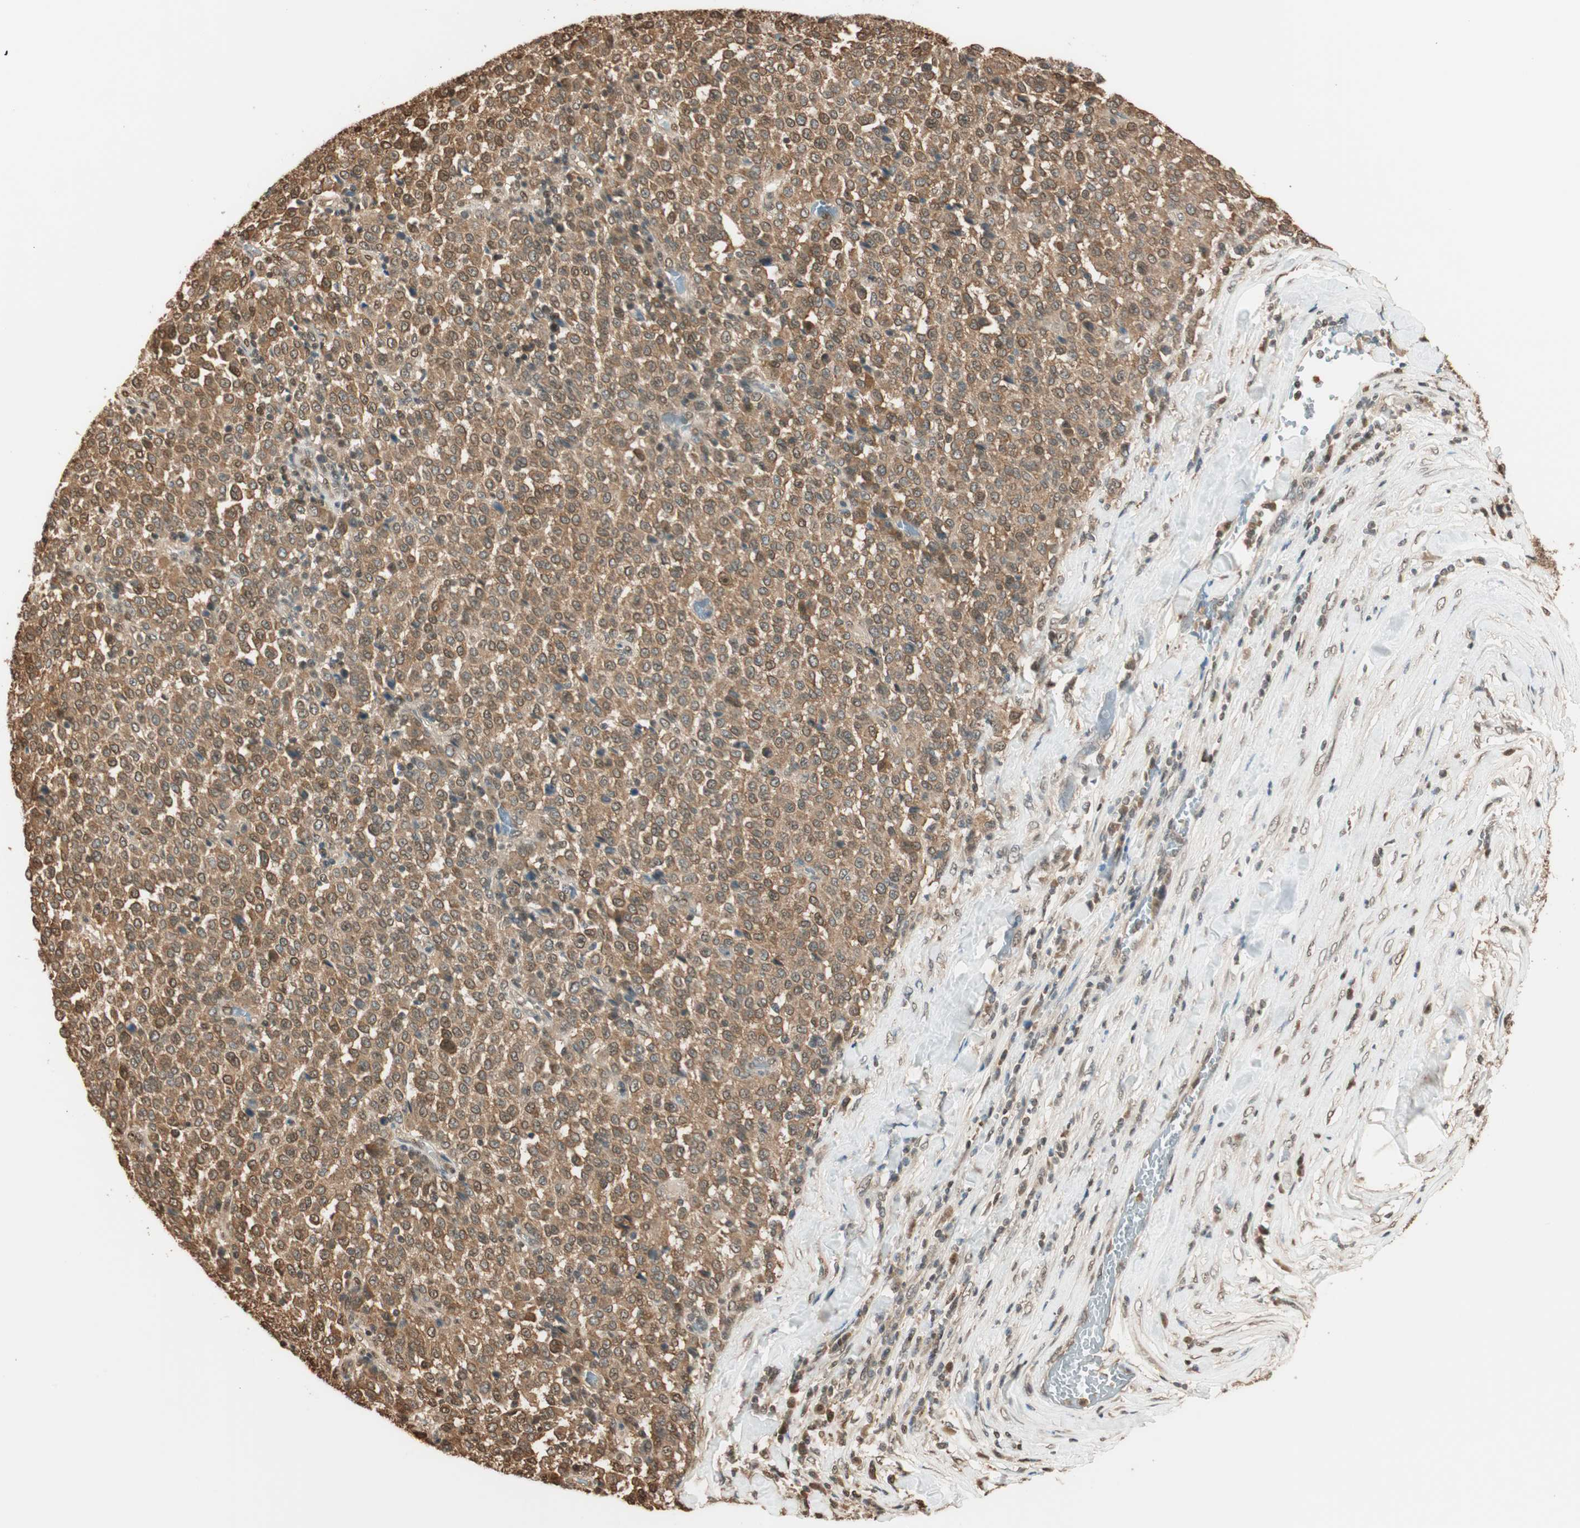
{"staining": {"intensity": "moderate", "quantity": ">75%", "location": "cytoplasmic/membranous"}, "tissue": "melanoma", "cell_type": "Tumor cells", "image_type": "cancer", "snomed": [{"axis": "morphology", "description": "Malignant melanoma, Metastatic site"}, {"axis": "topography", "description": "Pancreas"}], "caption": "The image exhibits staining of melanoma, revealing moderate cytoplasmic/membranous protein expression (brown color) within tumor cells.", "gene": "ZNF443", "patient": {"sex": "female", "age": 30}}